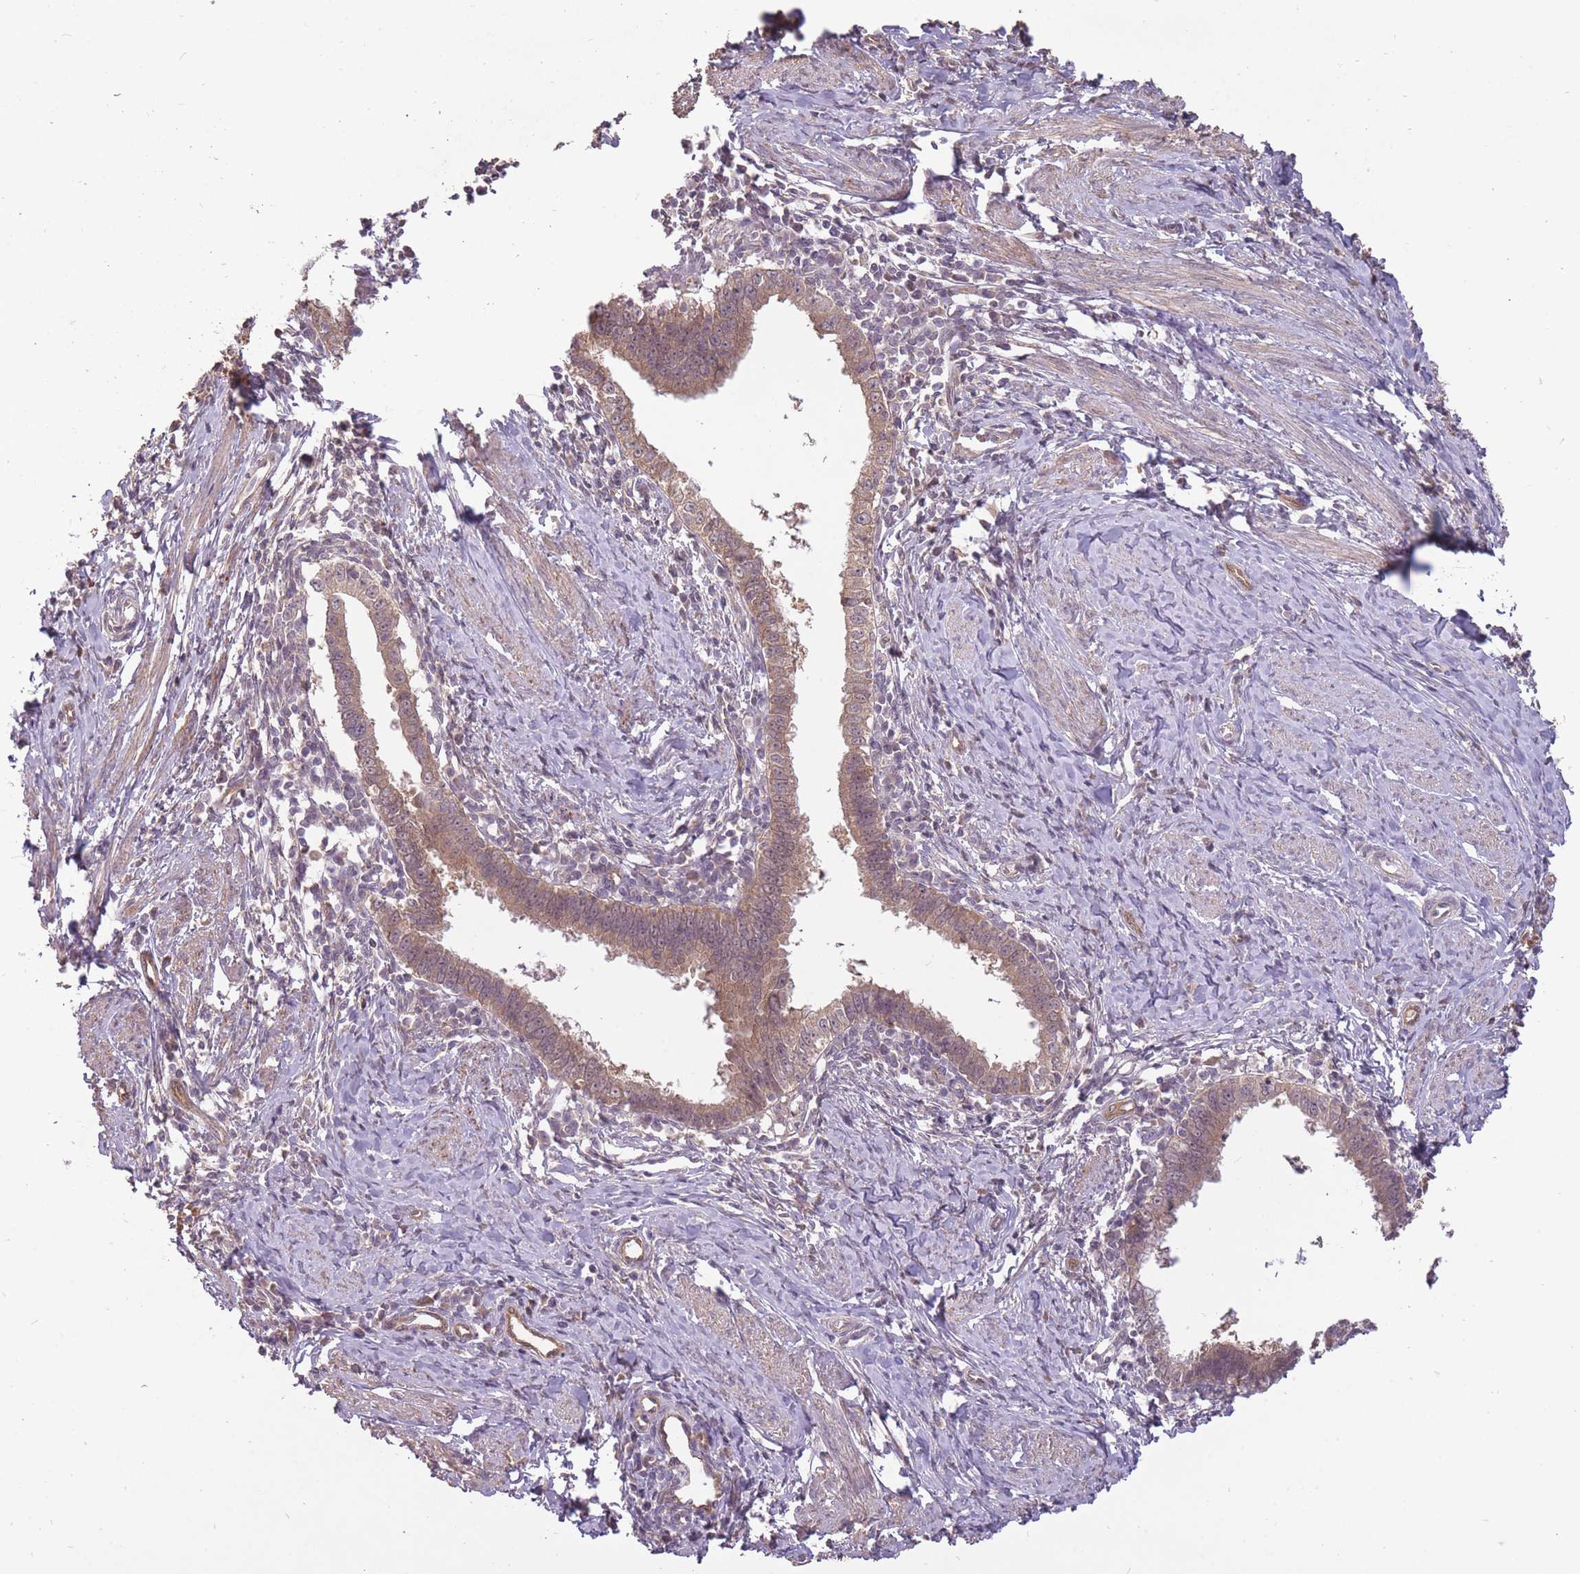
{"staining": {"intensity": "moderate", "quantity": ">75%", "location": "cytoplasmic/membranous"}, "tissue": "cervical cancer", "cell_type": "Tumor cells", "image_type": "cancer", "snomed": [{"axis": "morphology", "description": "Adenocarcinoma, NOS"}, {"axis": "topography", "description": "Cervix"}], "caption": "Cervical adenocarcinoma stained with a brown dye demonstrates moderate cytoplasmic/membranous positive expression in about >75% of tumor cells.", "gene": "LRATD2", "patient": {"sex": "female", "age": 36}}